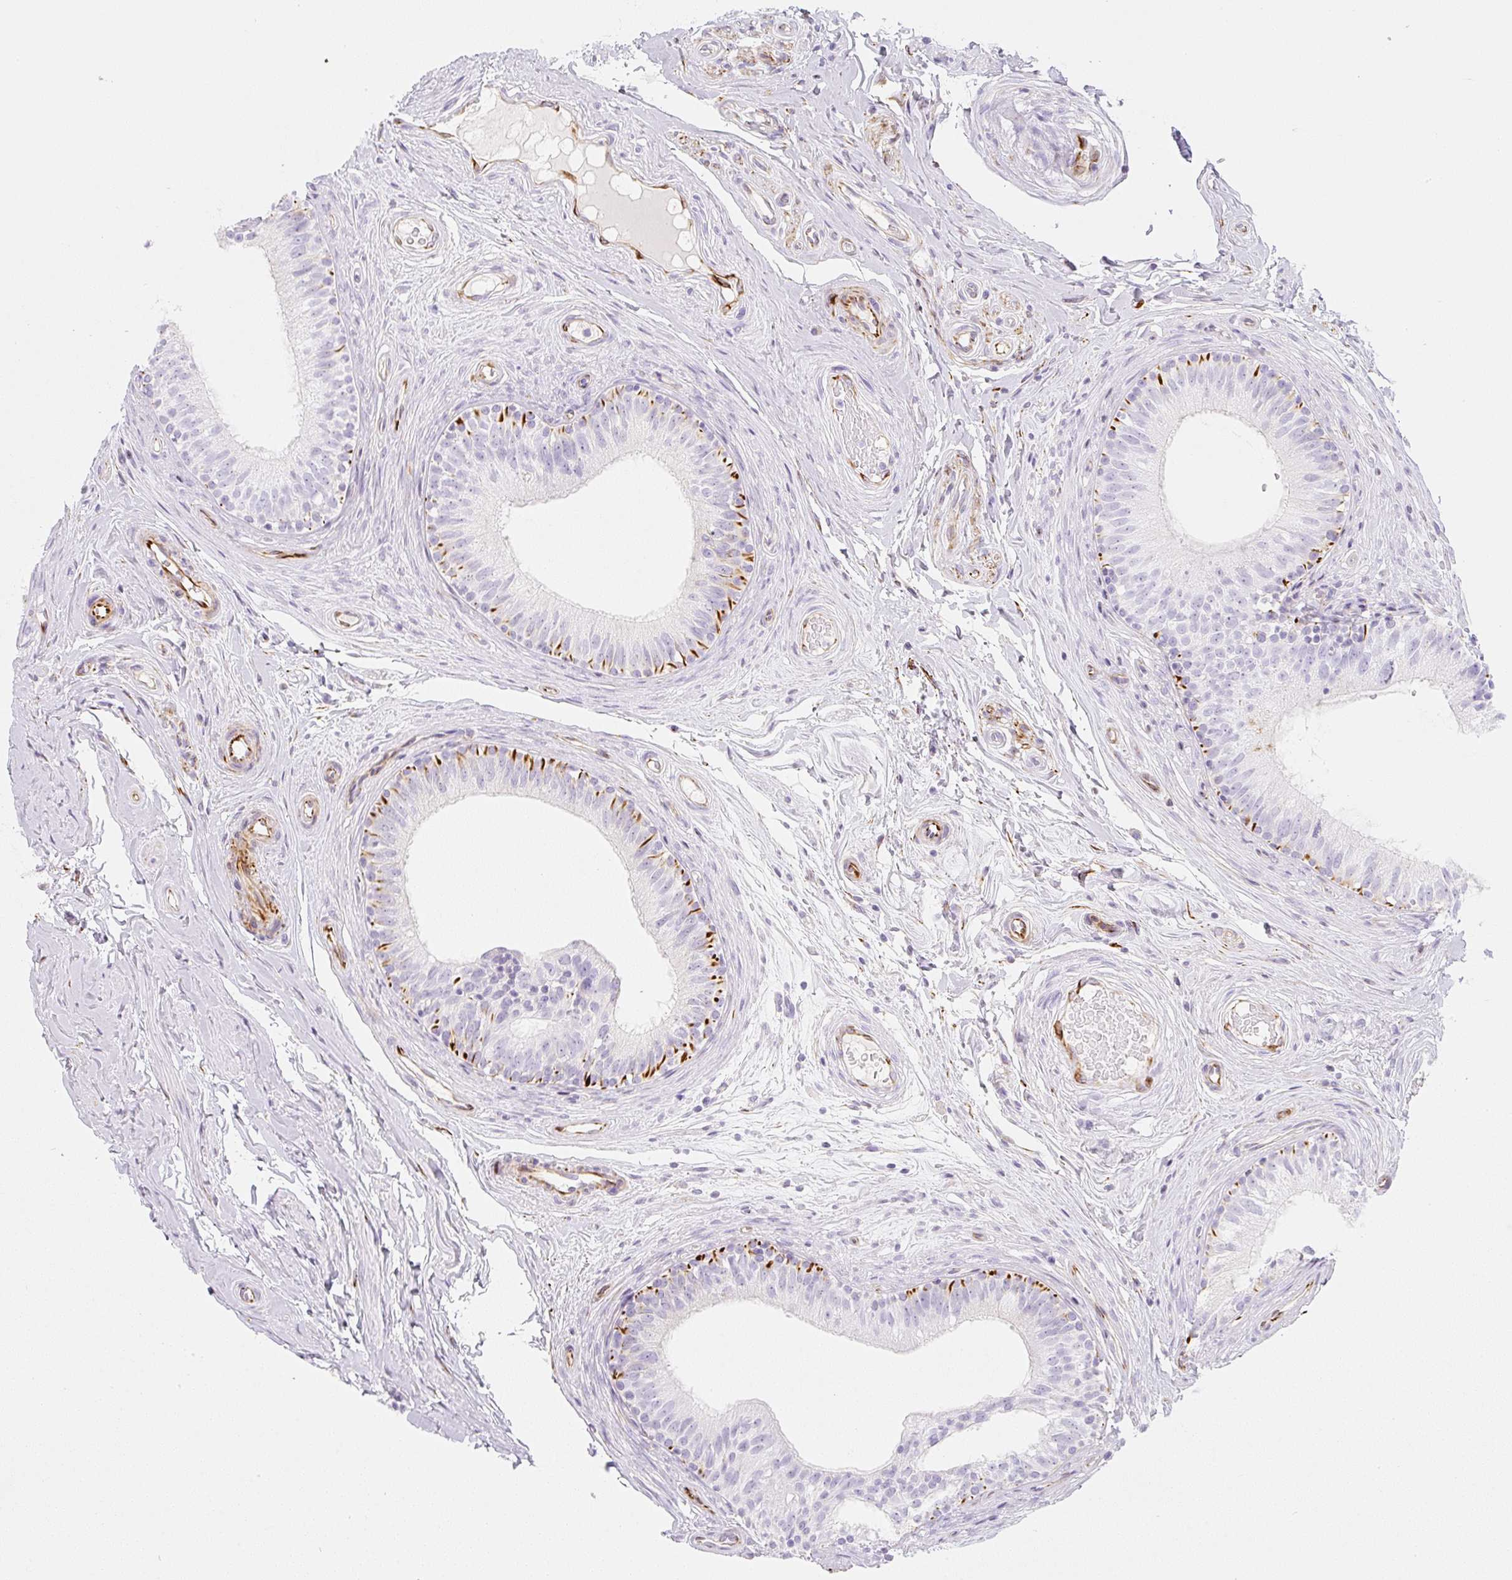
{"staining": {"intensity": "strong", "quantity": "<25%", "location": "cytoplasmic/membranous"}, "tissue": "epididymis", "cell_type": "Glandular cells", "image_type": "normal", "snomed": [{"axis": "morphology", "description": "Normal tissue, NOS"}, {"axis": "morphology", "description": "Seminoma, NOS"}, {"axis": "topography", "description": "Testis"}, {"axis": "topography", "description": "Epididymis"}], "caption": "Strong cytoplasmic/membranous protein staining is present in approximately <25% of glandular cells in epididymis.", "gene": "ZNF689", "patient": {"sex": "male", "age": 45}}